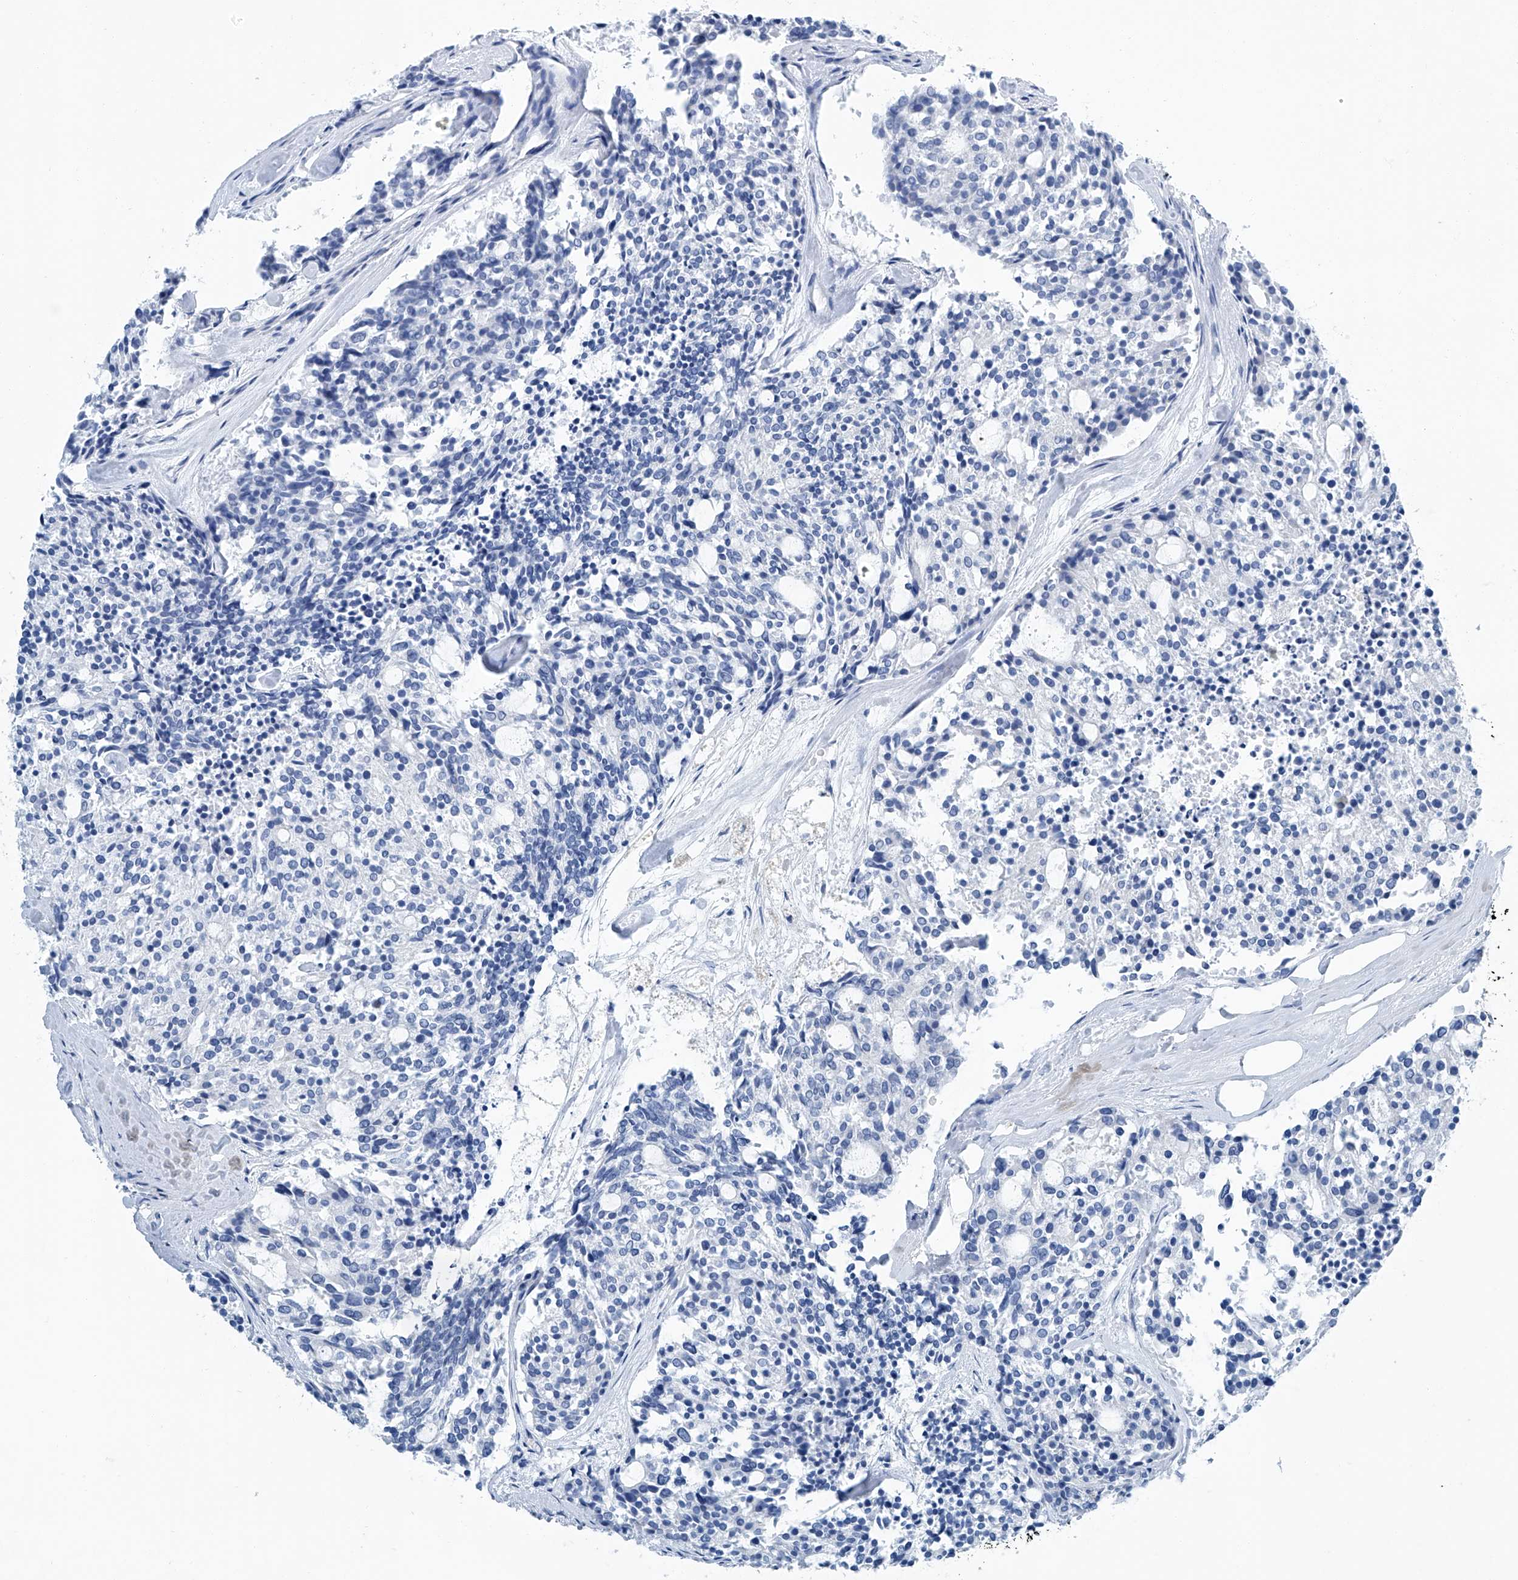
{"staining": {"intensity": "negative", "quantity": "none", "location": "none"}, "tissue": "carcinoid", "cell_type": "Tumor cells", "image_type": "cancer", "snomed": [{"axis": "morphology", "description": "Carcinoid, malignant, NOS"}, {"axis": "topography", "description": "Pancreas"}], "caption": "There is no significant staining in tumor cells of carcinoid. (DAB IHC, high magnification).", "gene": "CYP2A7", "patient": {"sex": "female", "age": 54}}